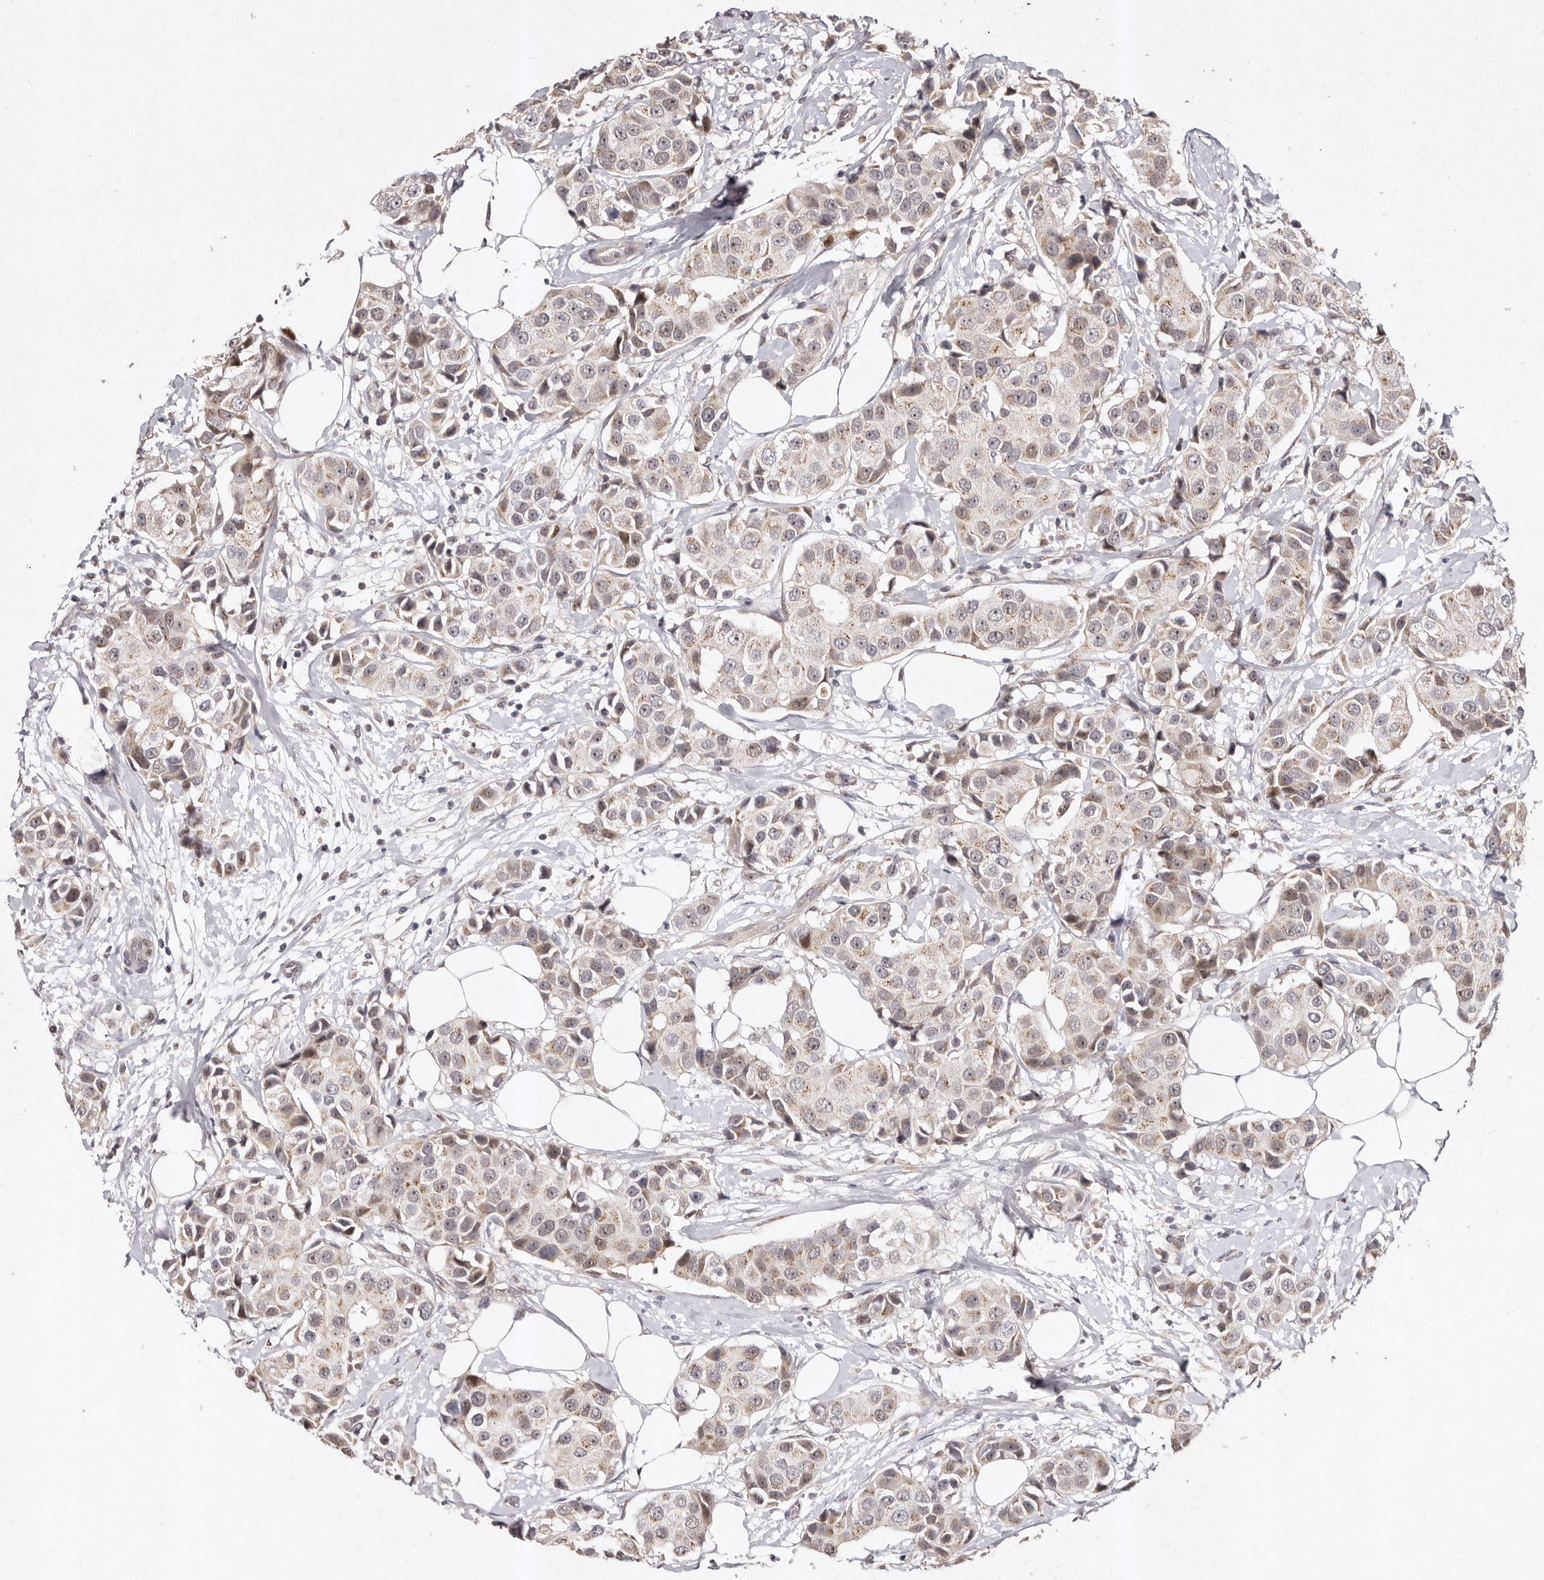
{"staining": {"intensity": "weak", "quantity": "25%-75%", "location": "cytoplasmic/membranous"}, "tissue": "breast cancer", "cell_type": "Tumor cells", "image_type": "cancer", "snomed": [{"axis": "morphology", "description": "Normal tissue, NOS"}, {"axis": "morphology", "description": "Duct carcinoma"}, {"axis": "topography", "description": "Breast"}], "caption": "A micrograph of human breast cancer (intraductal carcinoma) stained for a protein reveals weak cytoplasmic/membranous brown staining in tumor cells.", "gene": "KLF7", "patient": {"sex": "female", "age": 39}}